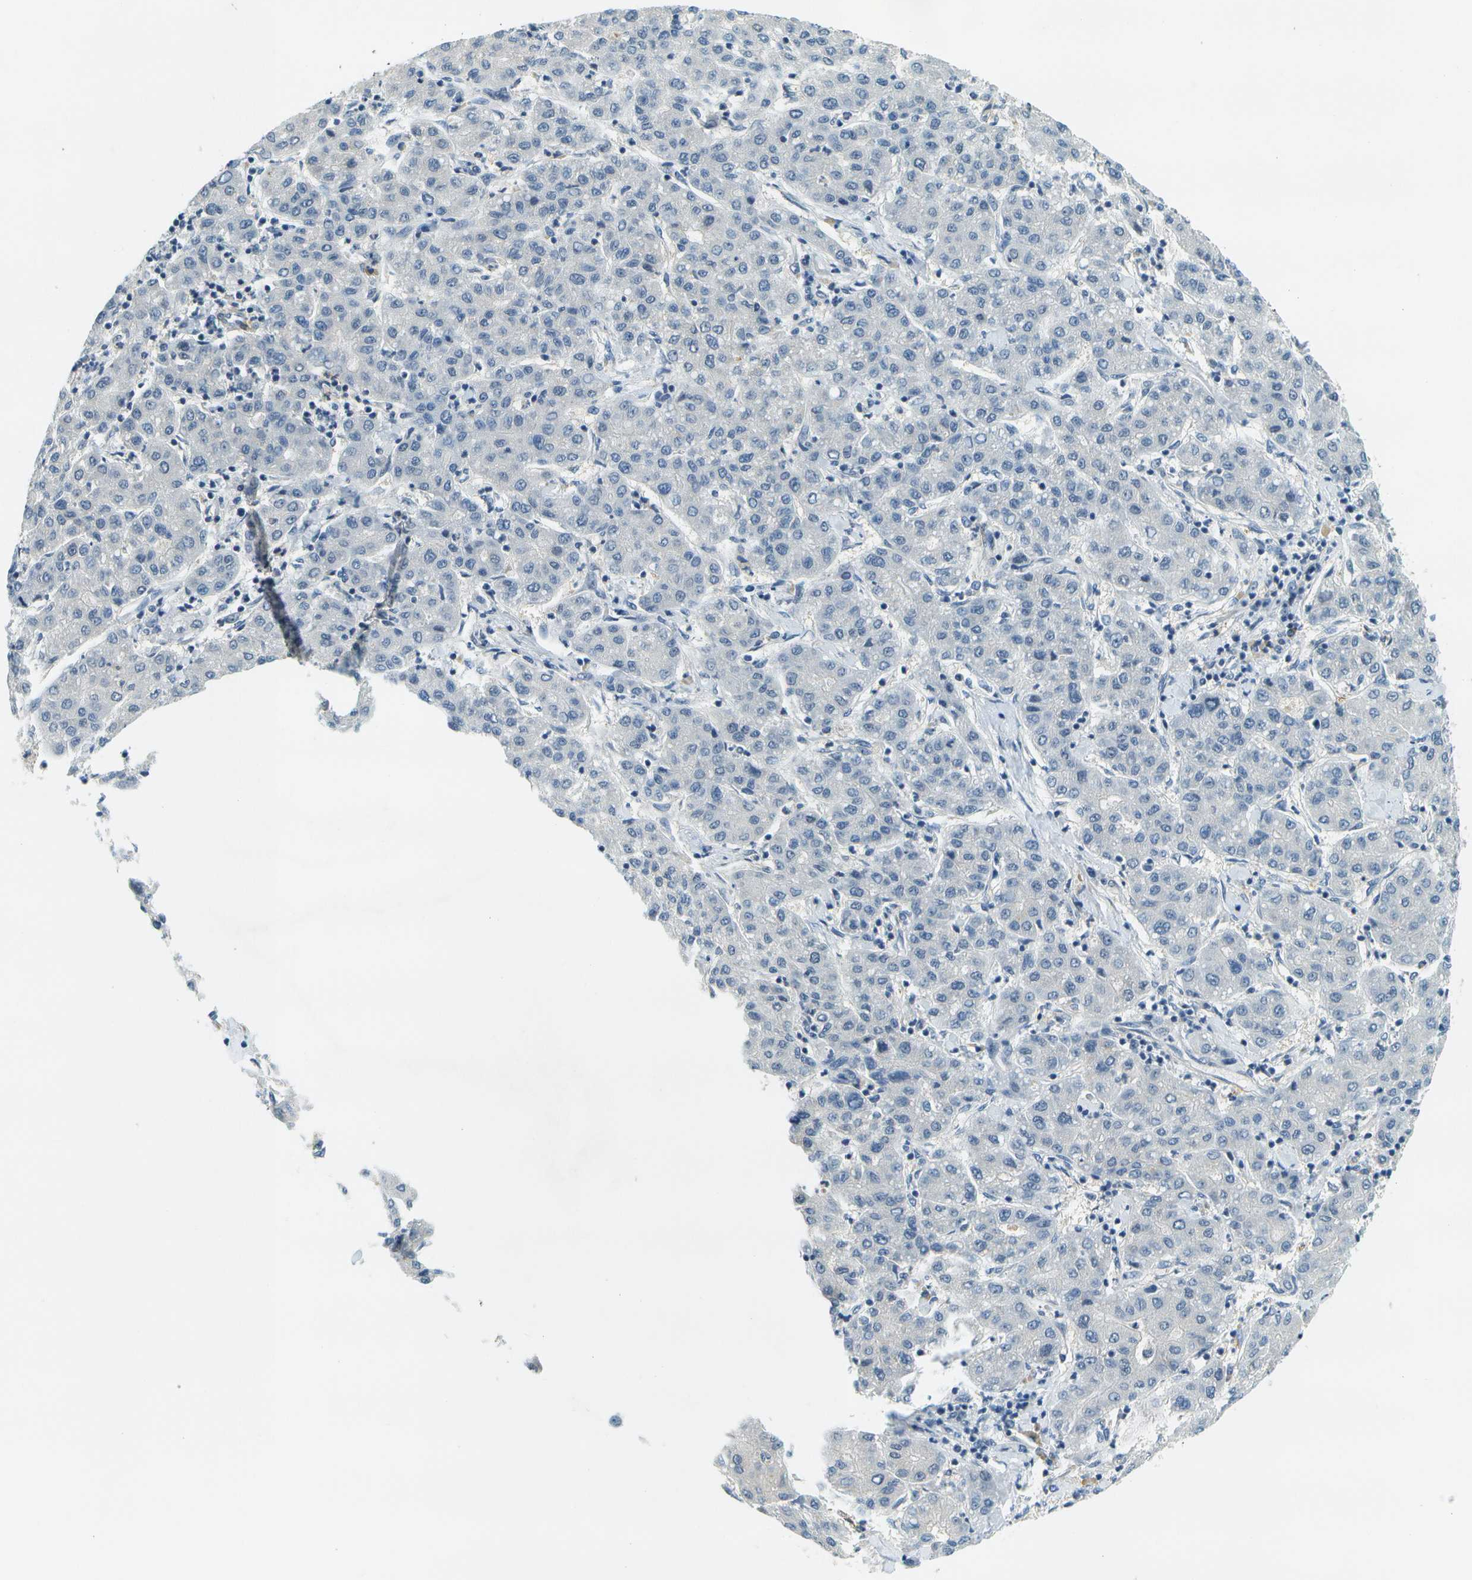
{"staining": {"intensity": "negative", "quantity": "none", "location": "none"}, "tissue": "liver cancer", "cell_type": "Tumor cells", "image_type": "cancer", "snomed": [{"axis": "morphology", "description": "Carcinoma, Hepatocellular, NOS"}, {"axis": "topography", "description": "Liver"}], "caption": "A histopathology image of liver cancer (hepatocellular carcinoma) stained for a protein reveals no brown staining in tumor cells.", "gene": "RASGRP2", "patient": {"sex": "male", "age": 65}}